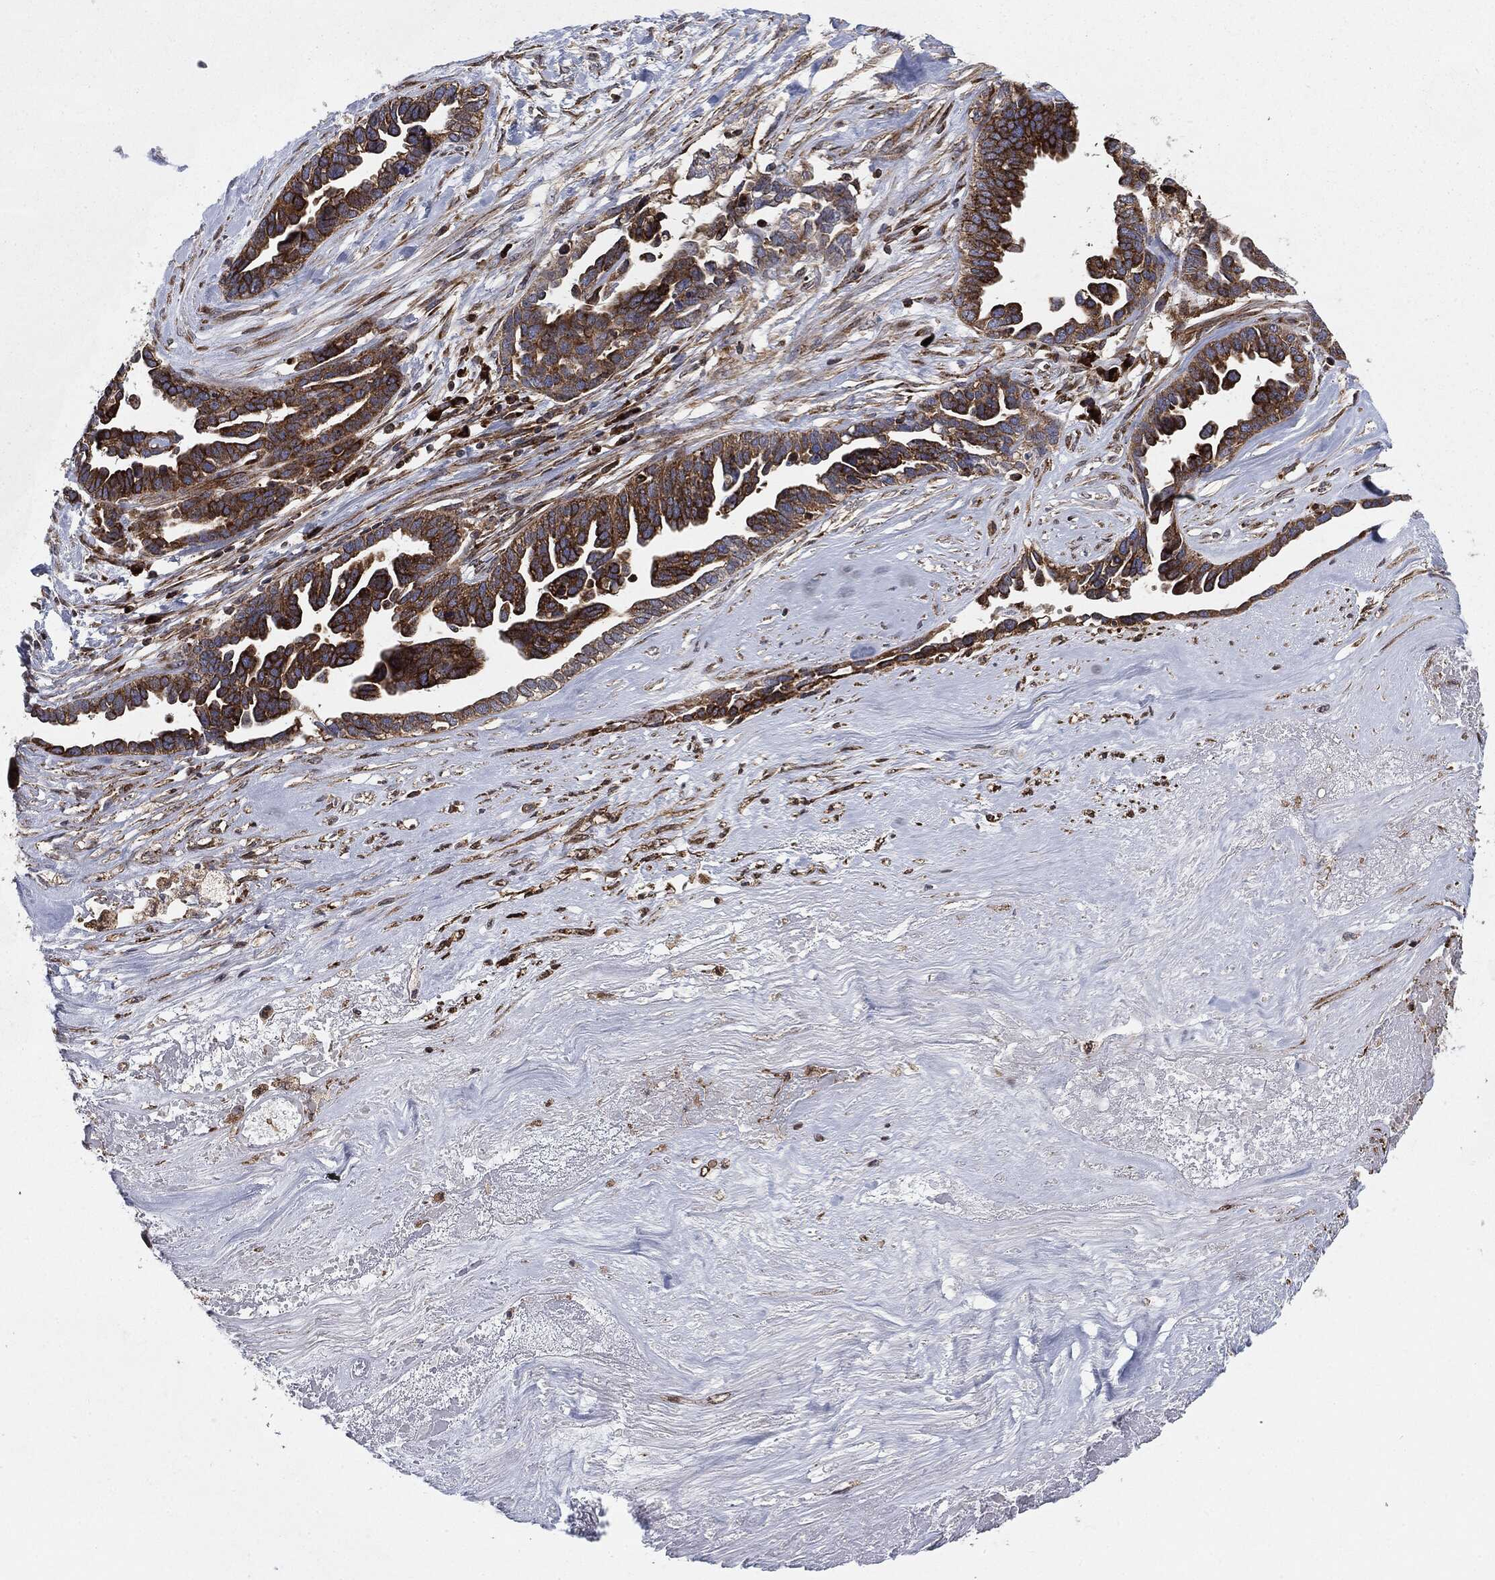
{"staining": {"intensity": "strong", "quantity": ">75%", "location": "cytoplasmic/membranous"}, "tissue": "ovarian cancer", "cell_type": "Tumor cells", "image_type": "cancer", "snomed": [{"axis": "morphology", "description": "Cystadenocarcinoma, serous, NOS"}, {"axis": "topography", "description": "Ovary"}], "caption": "Brown immunohistochemical staining in human serous cystadenocarcinoma (ovarian) demonstrates strong cytoplasmic/membranous positivity in approximately >75% of tumor cells.", "gene": "CYLD", "patient": {"sex": "female", "age": 54}}